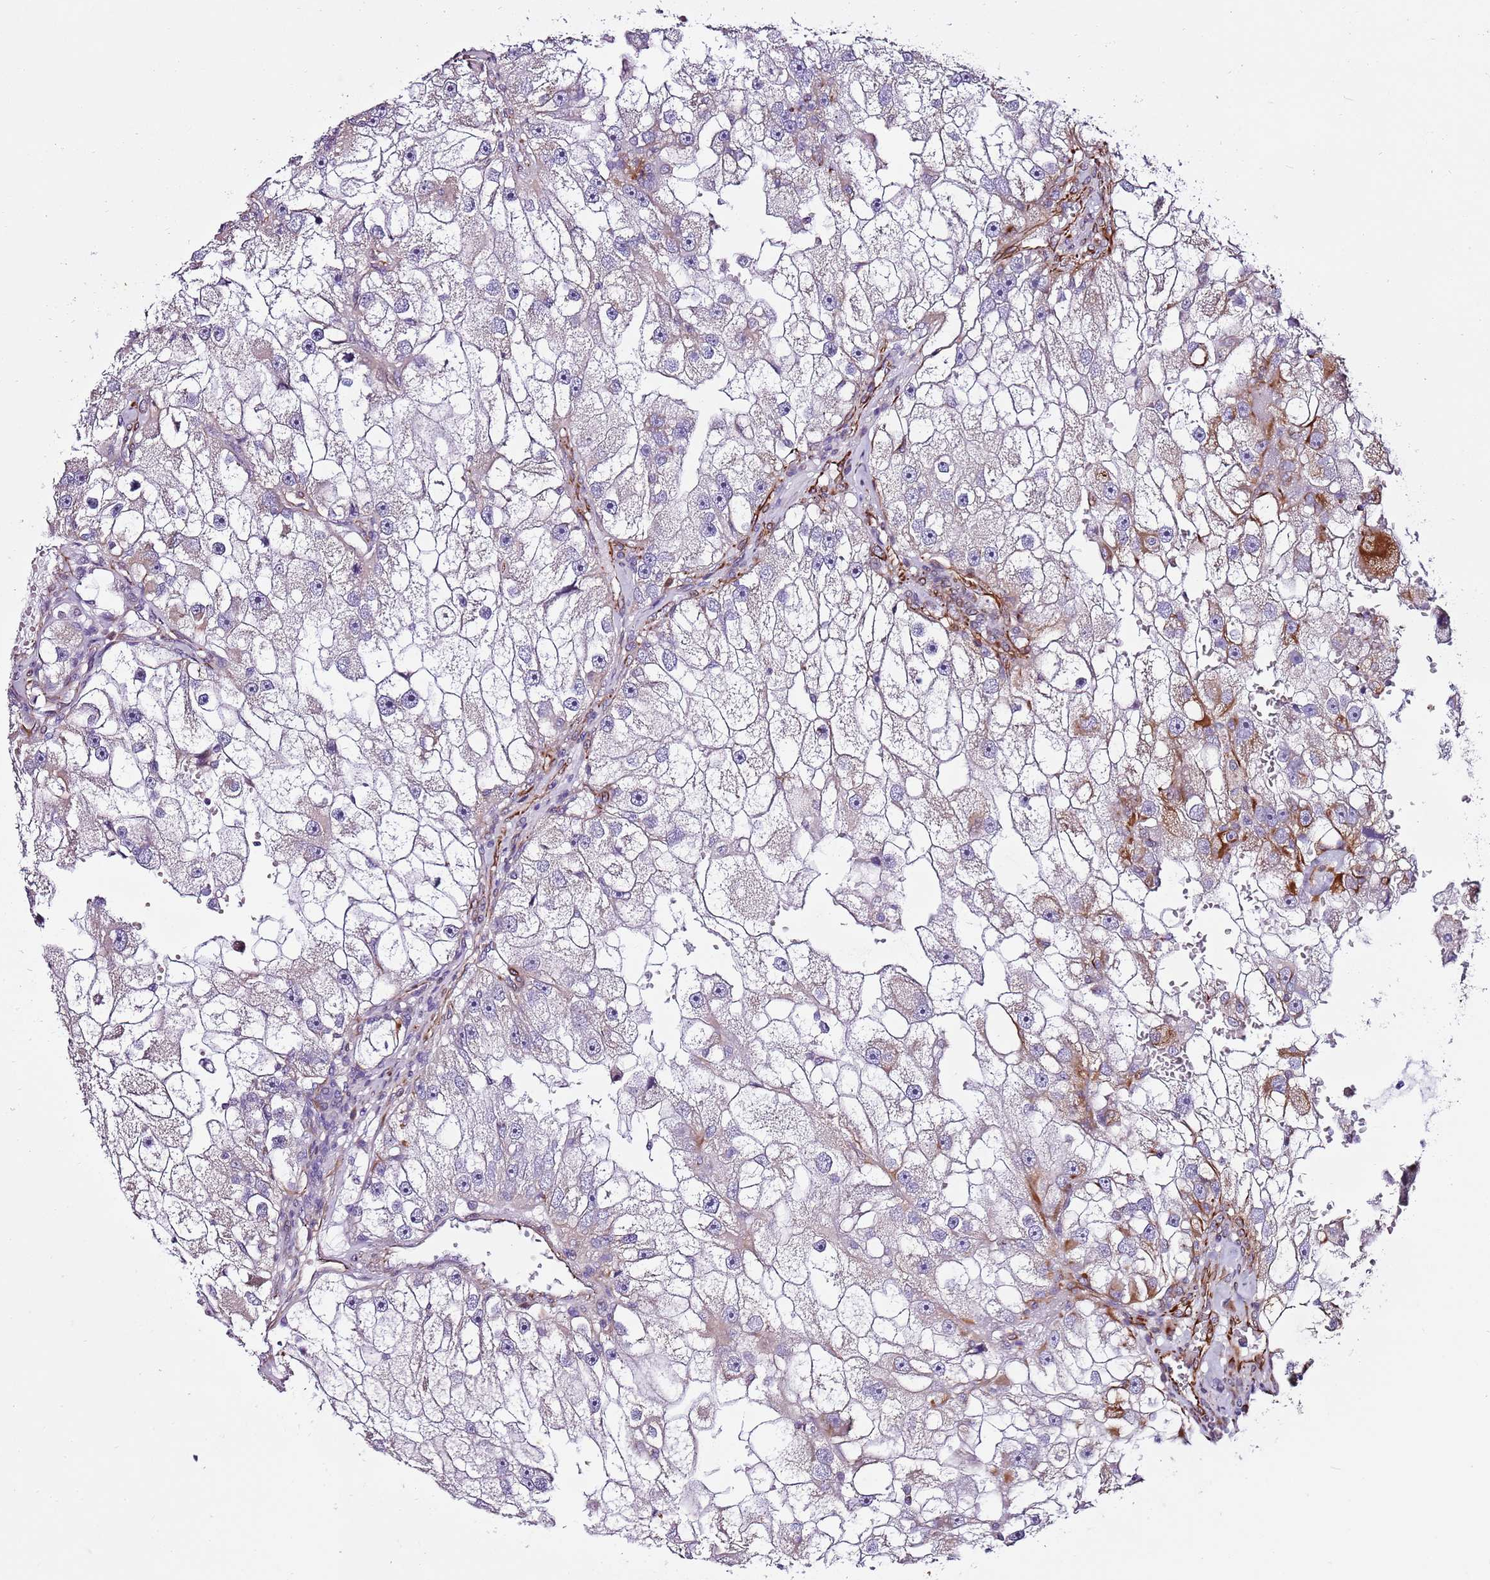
{"staining": {"intensity": "strong", "quantity": "<25%", "location": "cytoplasmic/membranous"}, "tissue": "renal cancer", "cell_type": "Tumor cells", "image_type": "cancer", "snomed": [{"axis": "morphology", "description": "Adenocarcinoma, NOS"}, {"axis": "topography", "description": "Kidney"}], "caption": "Renal cancer (adenocarcinoma) tissue displays strong cytoplasmic/membranous positivity in about <25% of tumor cells The protein is stained brown, and the nuclei are stained in blue (DAB (3,3'-diaminobenzidine) IHC with brightfield microscopy, high magnification).", "gene": "ZNF786", "patient": {"sex": "male", "age": 63}}